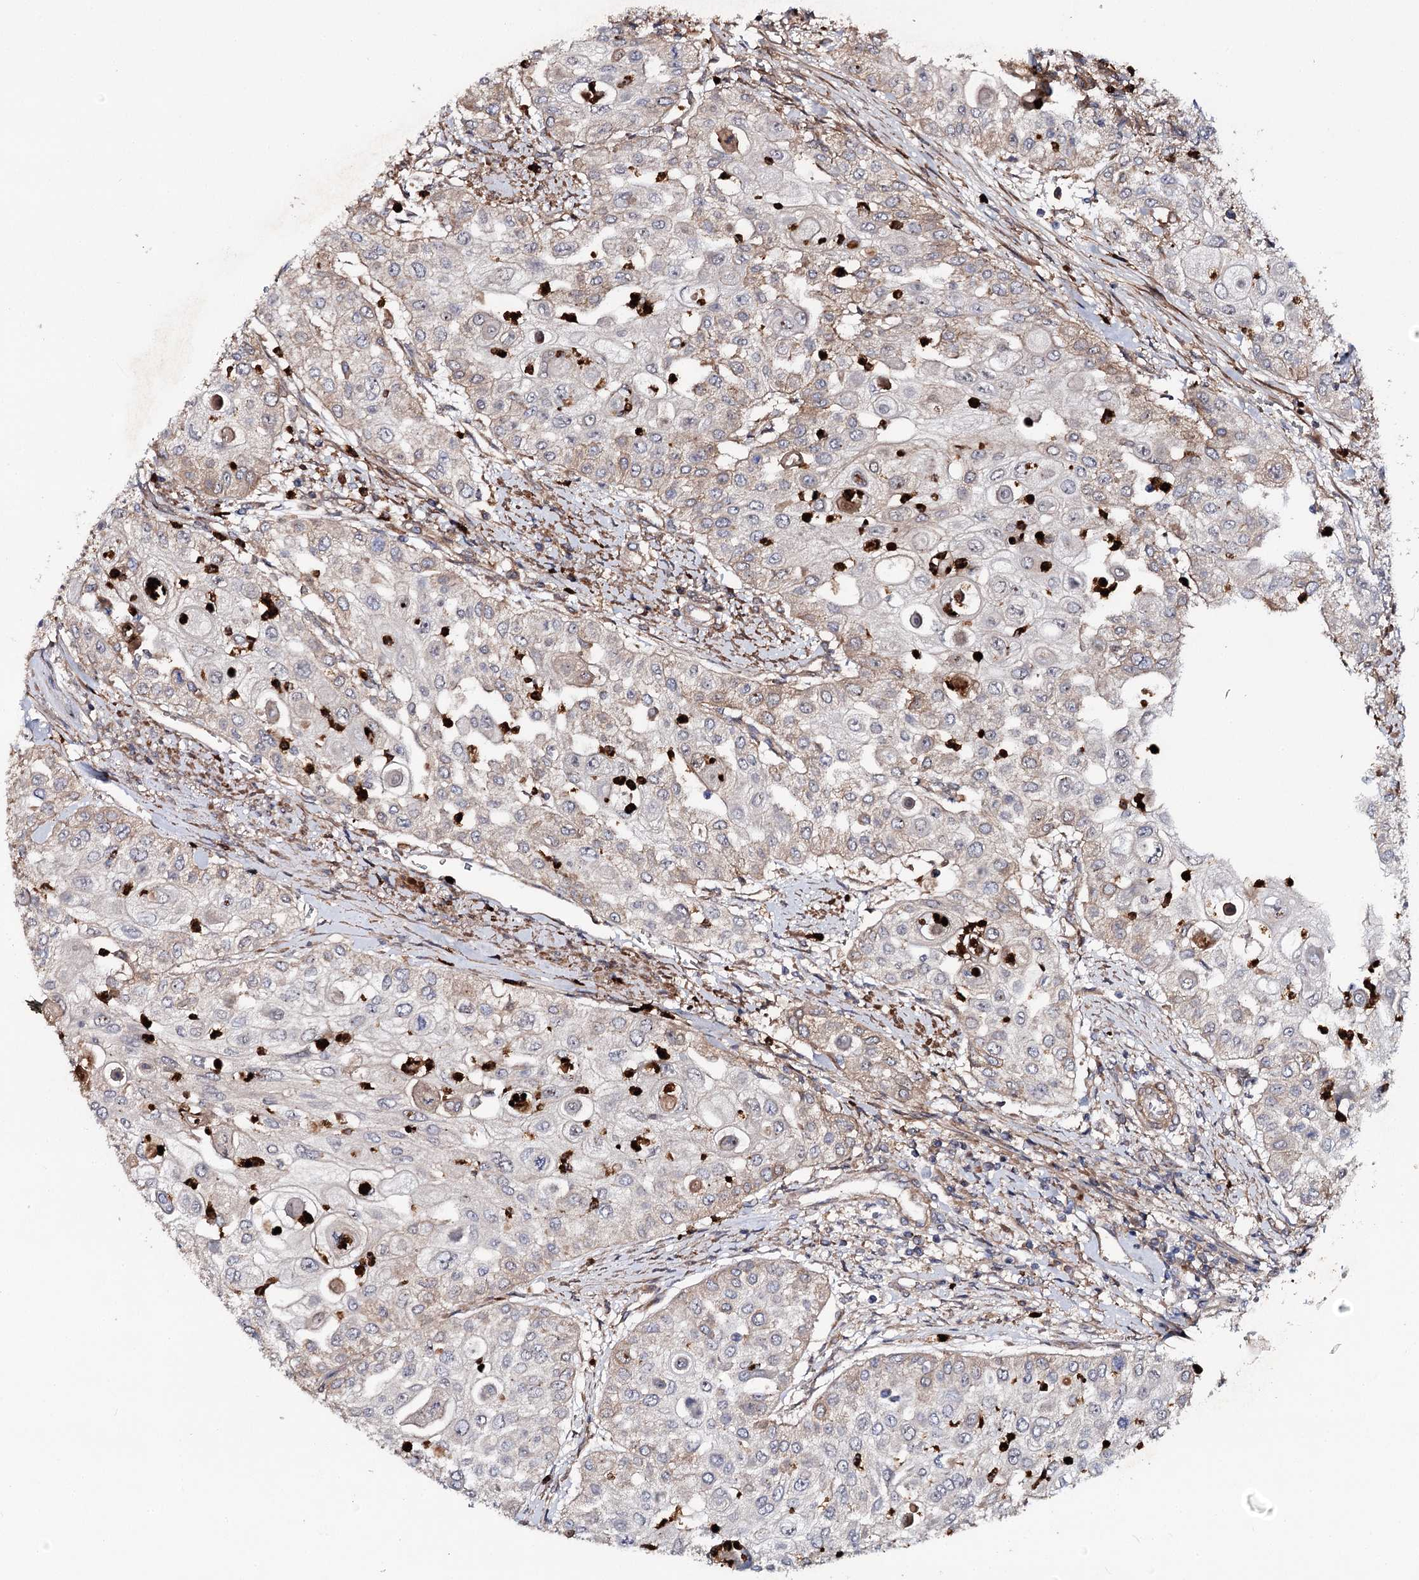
{"staining": {"intensity": "weak", "quantity": "25%-75%", "location": "cytoplasmic/membranous"}, "tissue": "urothelial cancer", "cell_type": "Tumor cells", "image_type": "cancer", "snomed": [{"axis": "morphology", "description": "Urothelial carcinoma, High grade"}, {"axis": "topography", "description": "Urinary bladder"}], "caption": "Weak cytoplasmic/membranous protein expression is identified in about 25%-75% of tumor cells in urothelial cancer. The staining is performed using DAB brown chromogen to label protein expression. The nuclei are counter-stained blue using hematoxylin.", "gene": "MINDY3", "patient": {"sex": "female", "age": 79}}